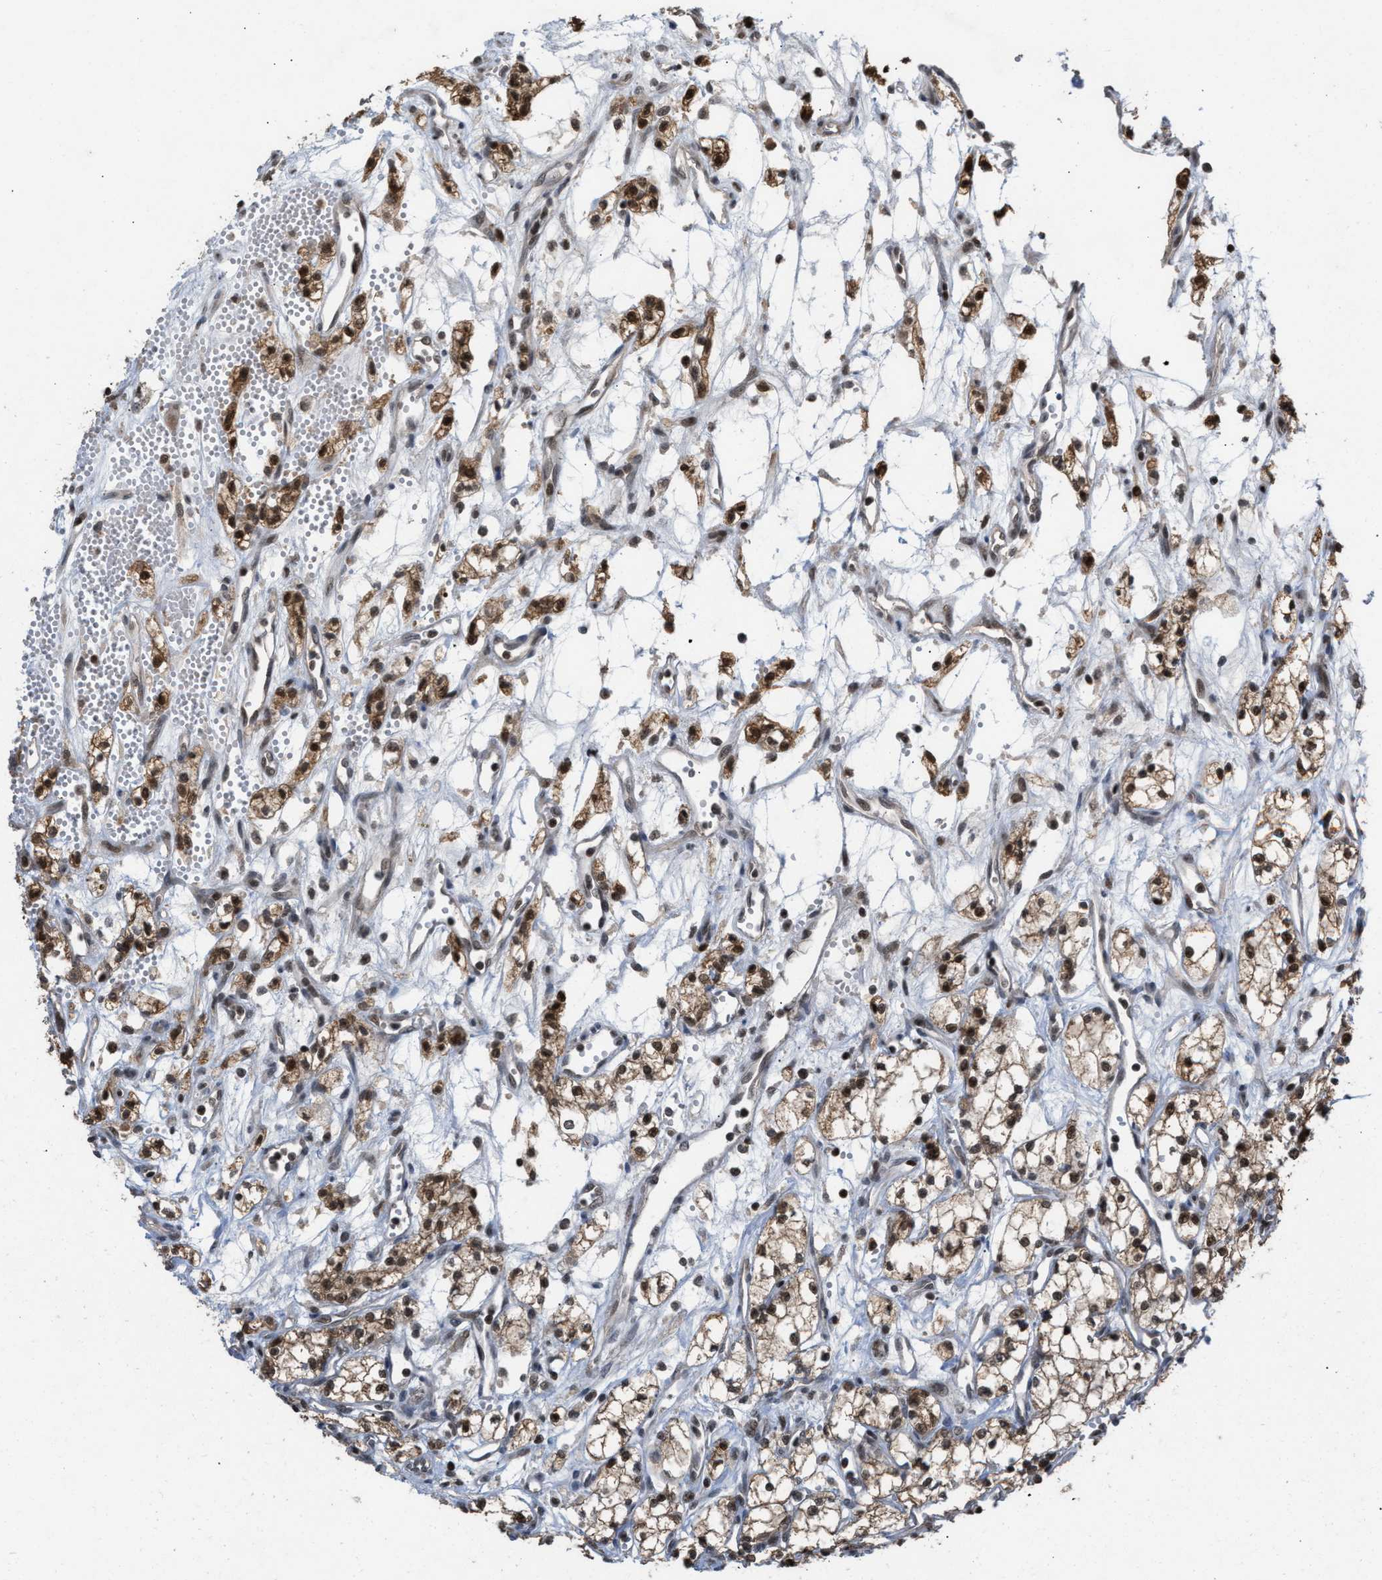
{"staining": {"intensity": "moderate", "quantity": ">75%", "location": "cytoplasmic/membranous,nuclear"}, "tissue": "renal cancer", "cell_type": "Tumor cells", "image_type": "cancer", "snomed": [{"axis": "morphology", "description": "Adenocarcinoma, NOS"}, {"axis": "topography", "description": "Kidney"}], "caption": "A histopathology image showing moderate cytoplasmic/membranous and nuclear staining in approximately >75% of tumor cells in adenocarcinoma (renal), as visualized by brown immunohistochemical staining.", "gene": "C9orf78", "patient": {"sex": "male", "age": 59}}